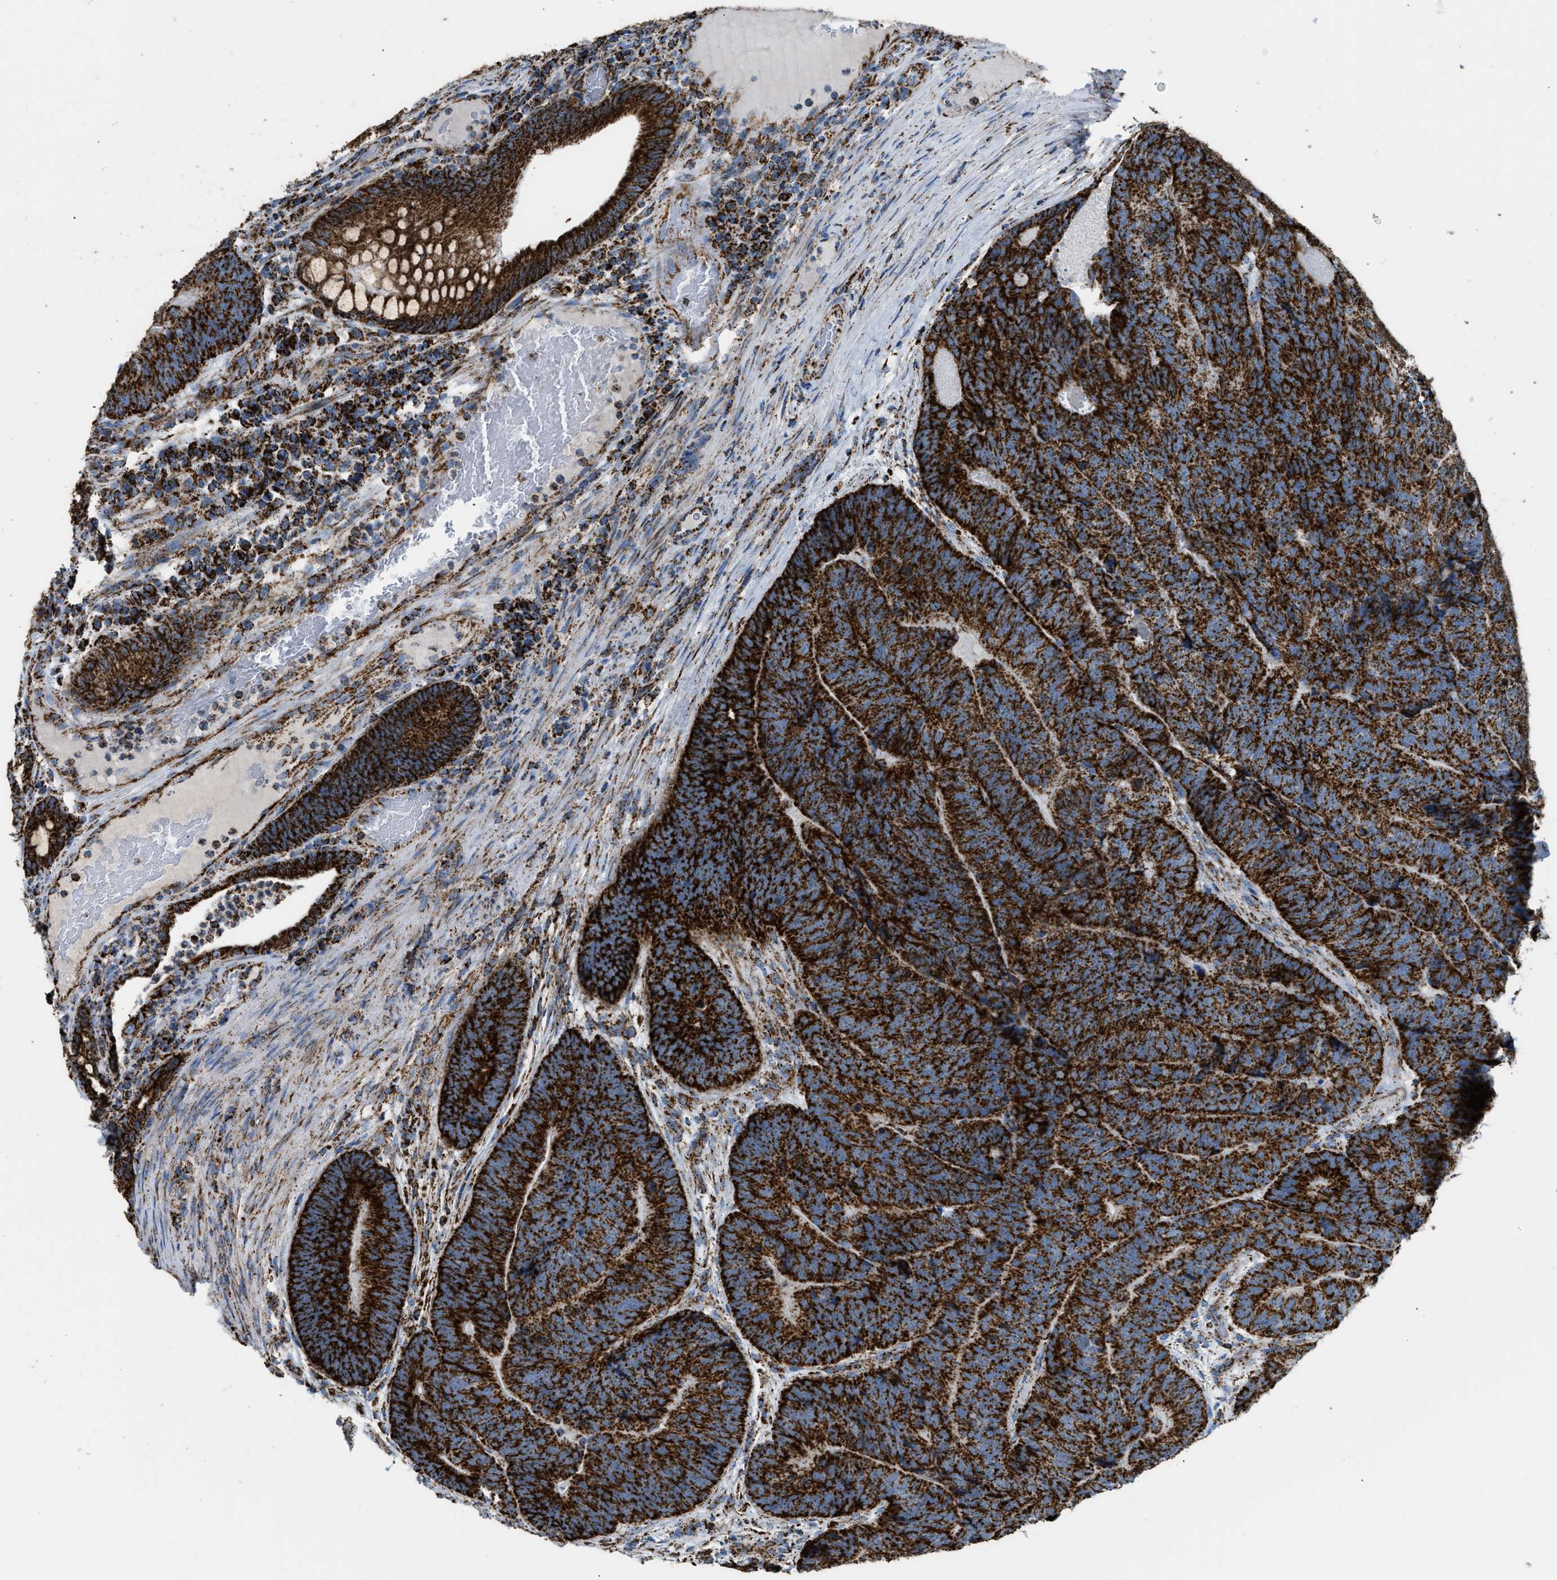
{"staining": {"intensity": "strong", "quantity": ">75%", "location": "cytoplasmic/membranous"}, "tissue": "colorectal cancer", "cell_type": "Tumor cells", "image_type": "cancer", "snomed": [{"axis": "morphology", "description": "Adenocarcinoma, NOS"}, {"axis": "topography", "description": "Colon"}], "caption": "Colorectal cancer was stained to show a protein in brown. There is high levels of strong cytoplasmic/membranous expression in about >75% of tumor cells.", "gene": "ETFB", "patient": {"sex": "female", "age": 67}}